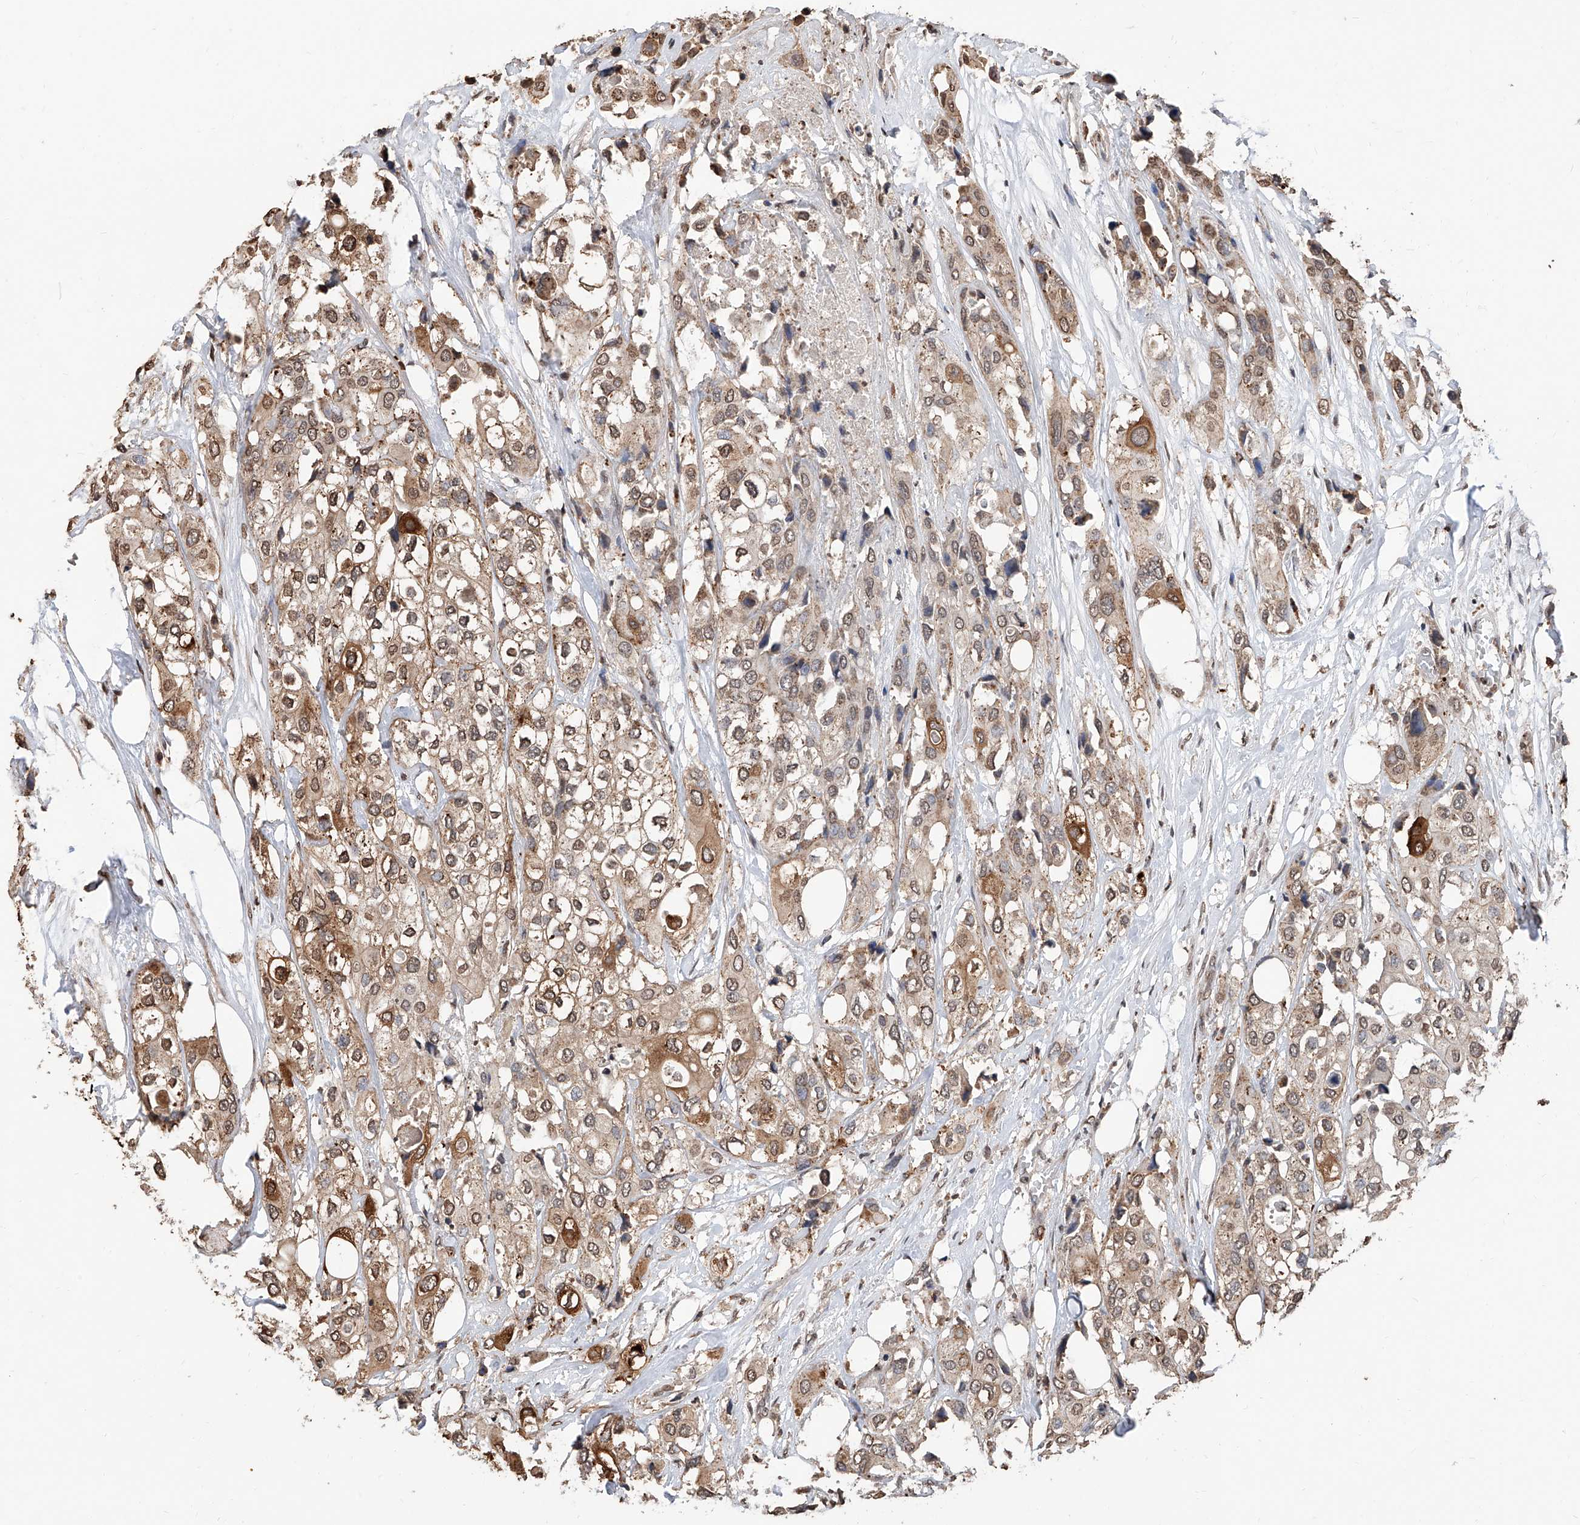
{"staining": {"intensity": "moderate", "quantity": ">75%", "location": "cytoplasmic/membranous,nuclear"}, "tissue": "urothelial cancer", "cell_type": "Tumor cells", "image_type": "cancer", "snomed": [{"axis": "morphology", "description": "Urothelial carcinoma, High grade"}, {"axis": "topography", "description": "Urinary bladder"}], "caption": "Protein expression analysis of urothelial carcinoma (high-grade) displays moderate cytoplasmic/membranous and nuclear expression in approximately >75% of tumor cells.", "gene": "RP9", "patient": {"sex": "male", "age": 64}}